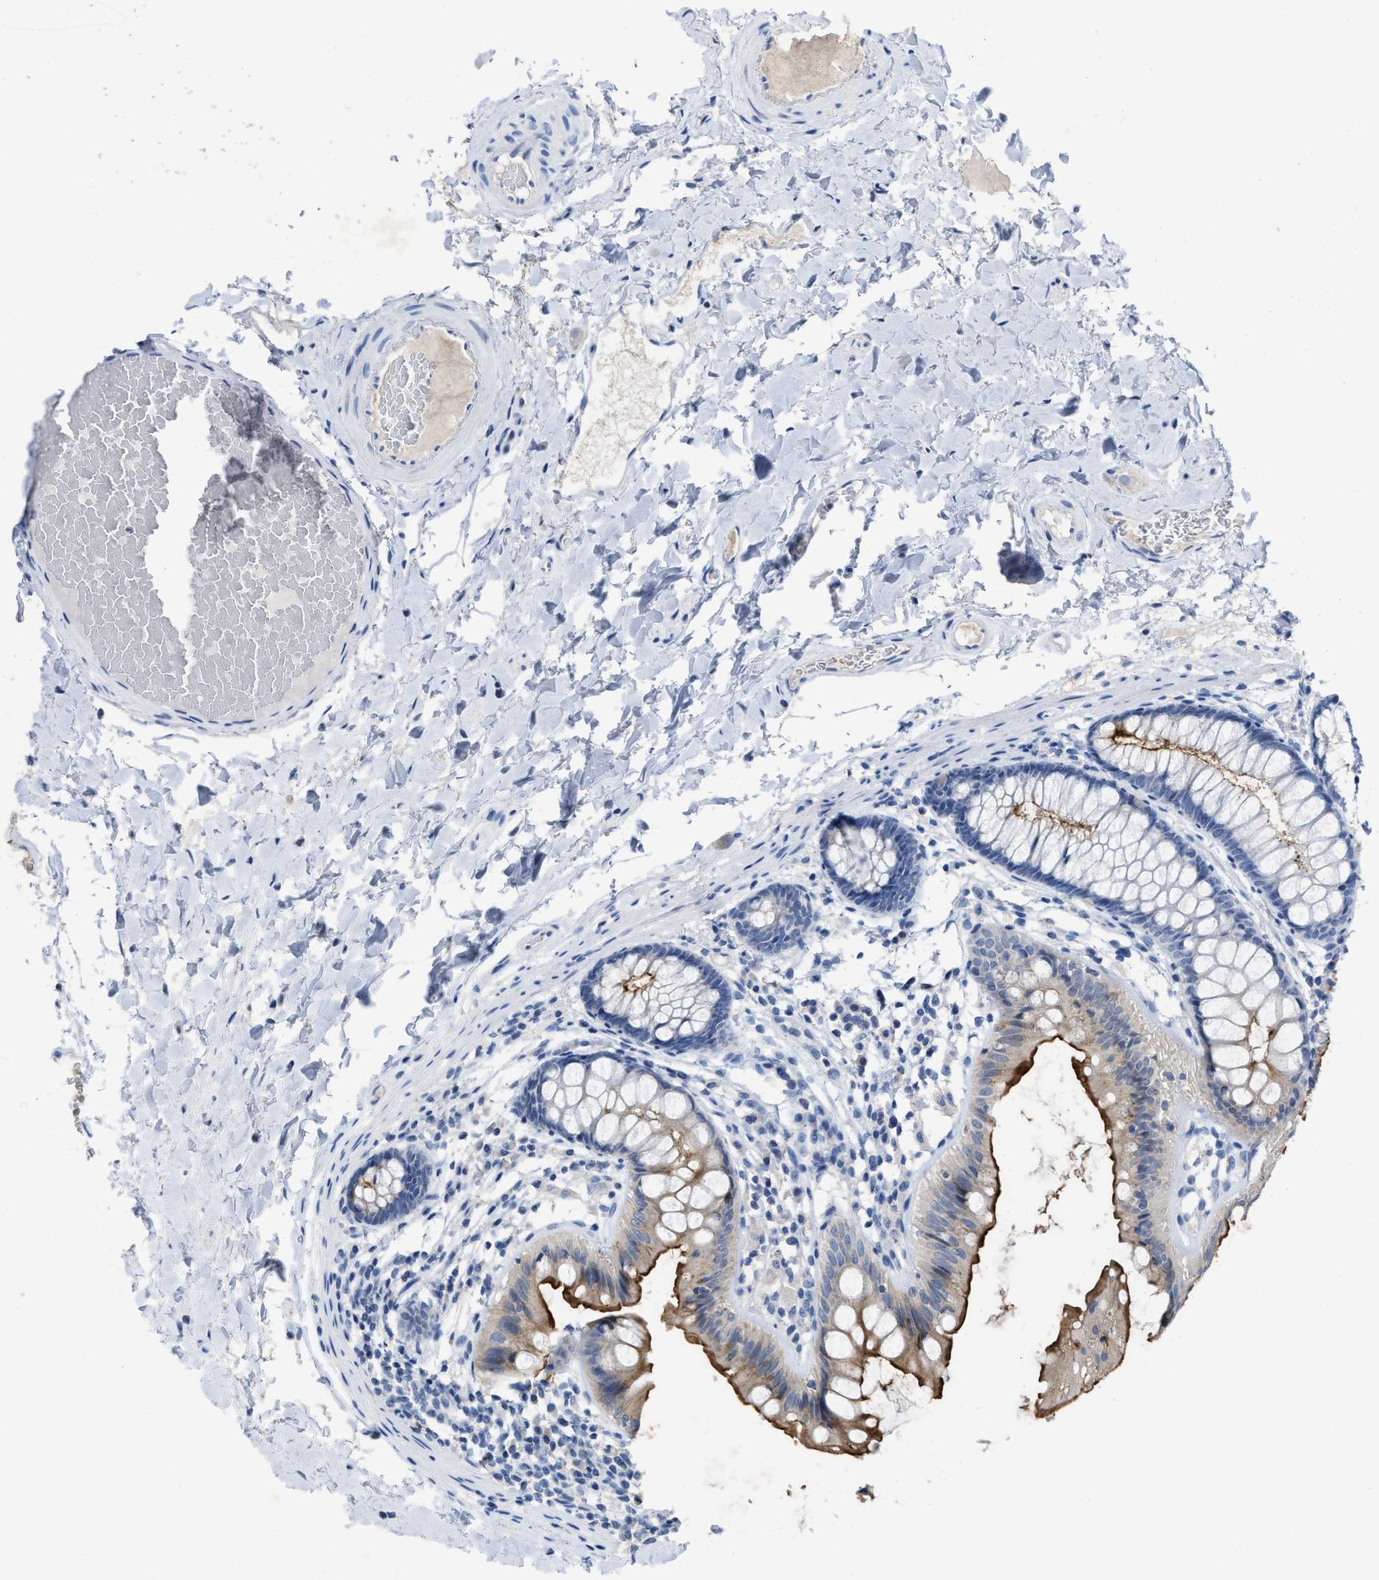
{"staining": {"intensity": "negative", "quantity": "none", "location": "none"}, "tissue": "colon", "cell_type": "Endothelial cells", "image_type": "normal", "snomed": [{"axis": "morphology", "description": "Normal tissue, NOS"}, {"axis": "topography", "description": "Colon"}], "caption": "Immunohistochemistry histopathology image of normal human colon stained for a protein (brown), which reveals no positivity in endothelial cells. (Immunohistochemistry, brightfield microscopy, high magnification).", "gene": "CEACAM5", "patient": {"sex": "female", "age": 56}}